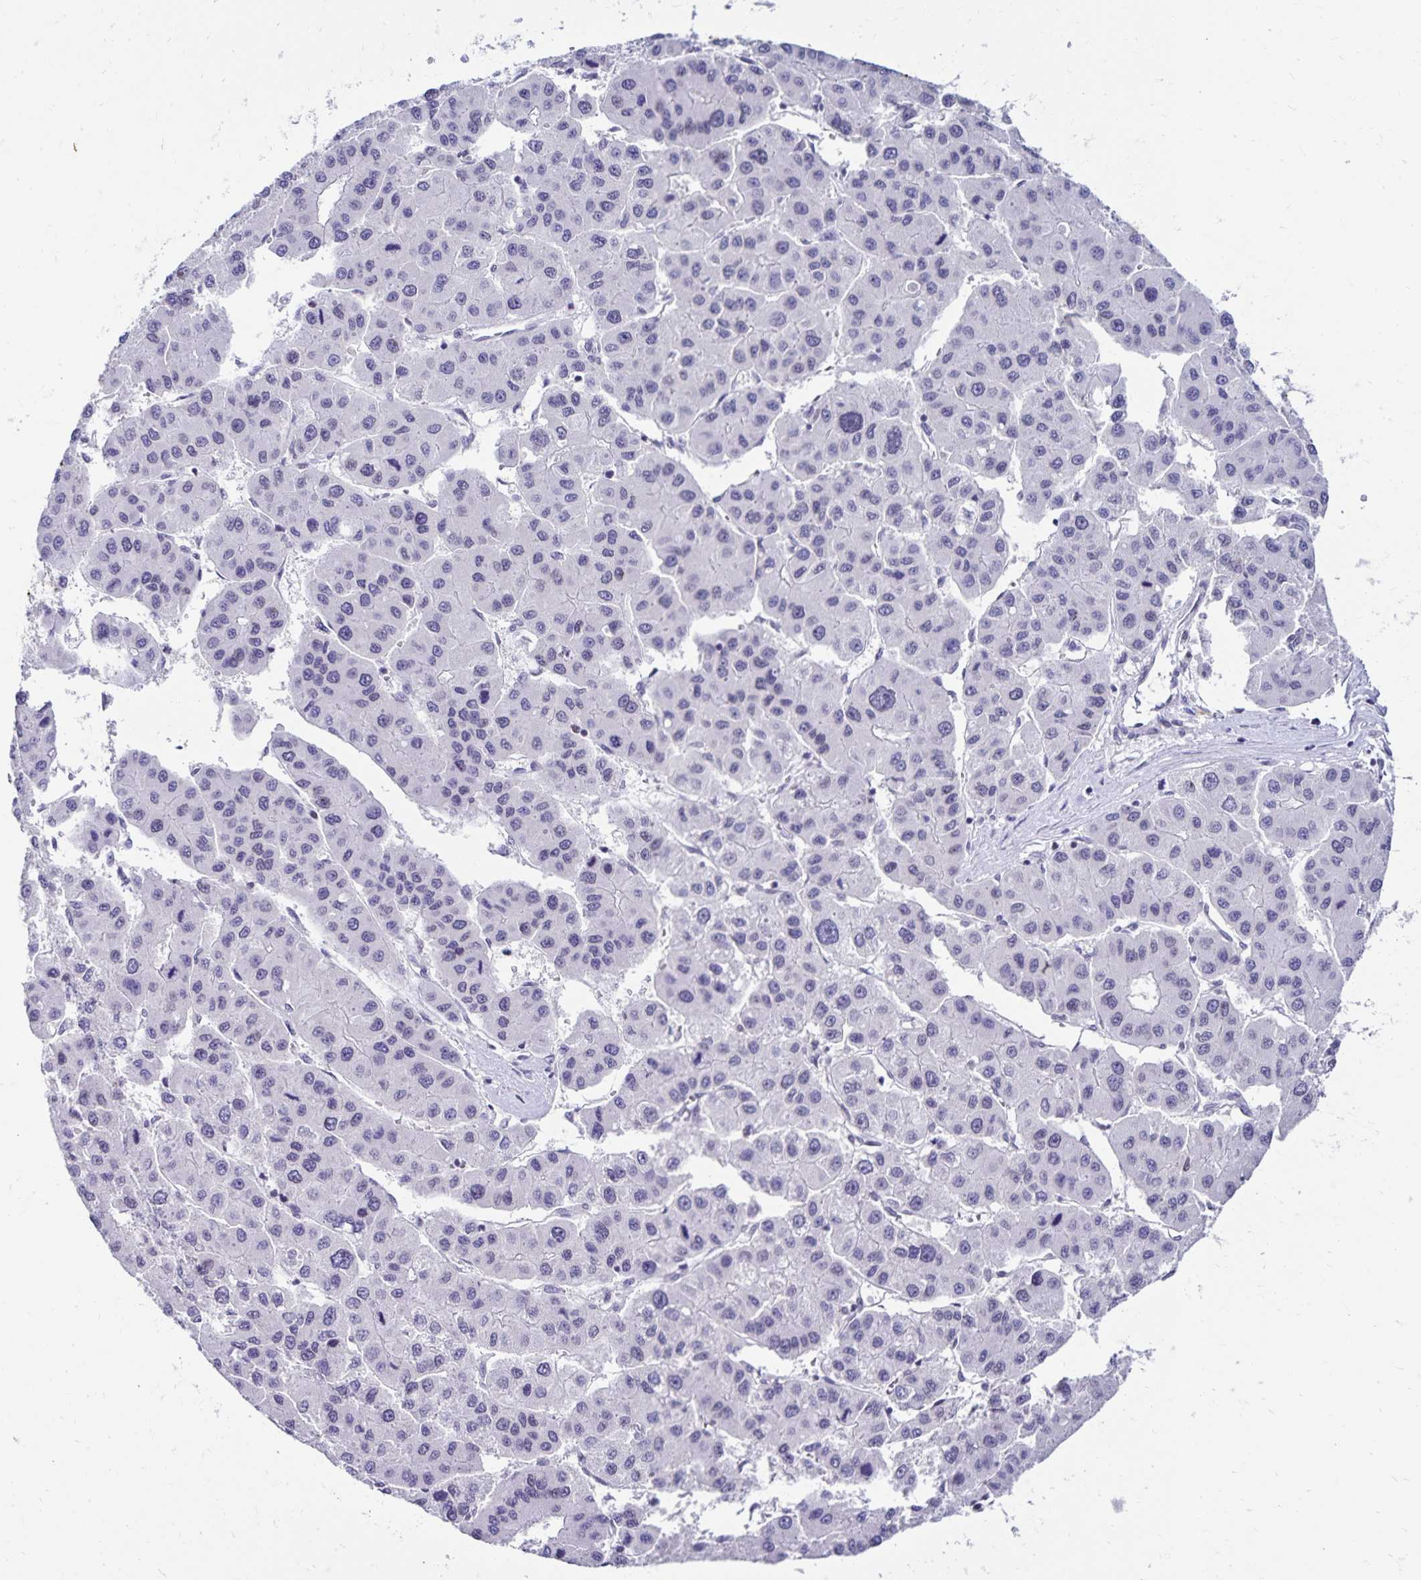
{"staining": {"intensity": "negative", "quantity": "none", "location": "none"}, "tissue": "liver cancer", "cell_type": "Tumor cells", "image_type": "cancer", "snomed": [{"axis": "morphology", "description": "Carcinoma, Hepatocellular, NOS"}, {"axis": "topography", "description": "Liver"}], "caption": "This is an immunohistochemistry micrograph of human liver cancer. There is no staining in tumor cells.", "gene": "FAM166C", "patient": {"sex": "male", "age": 73}}